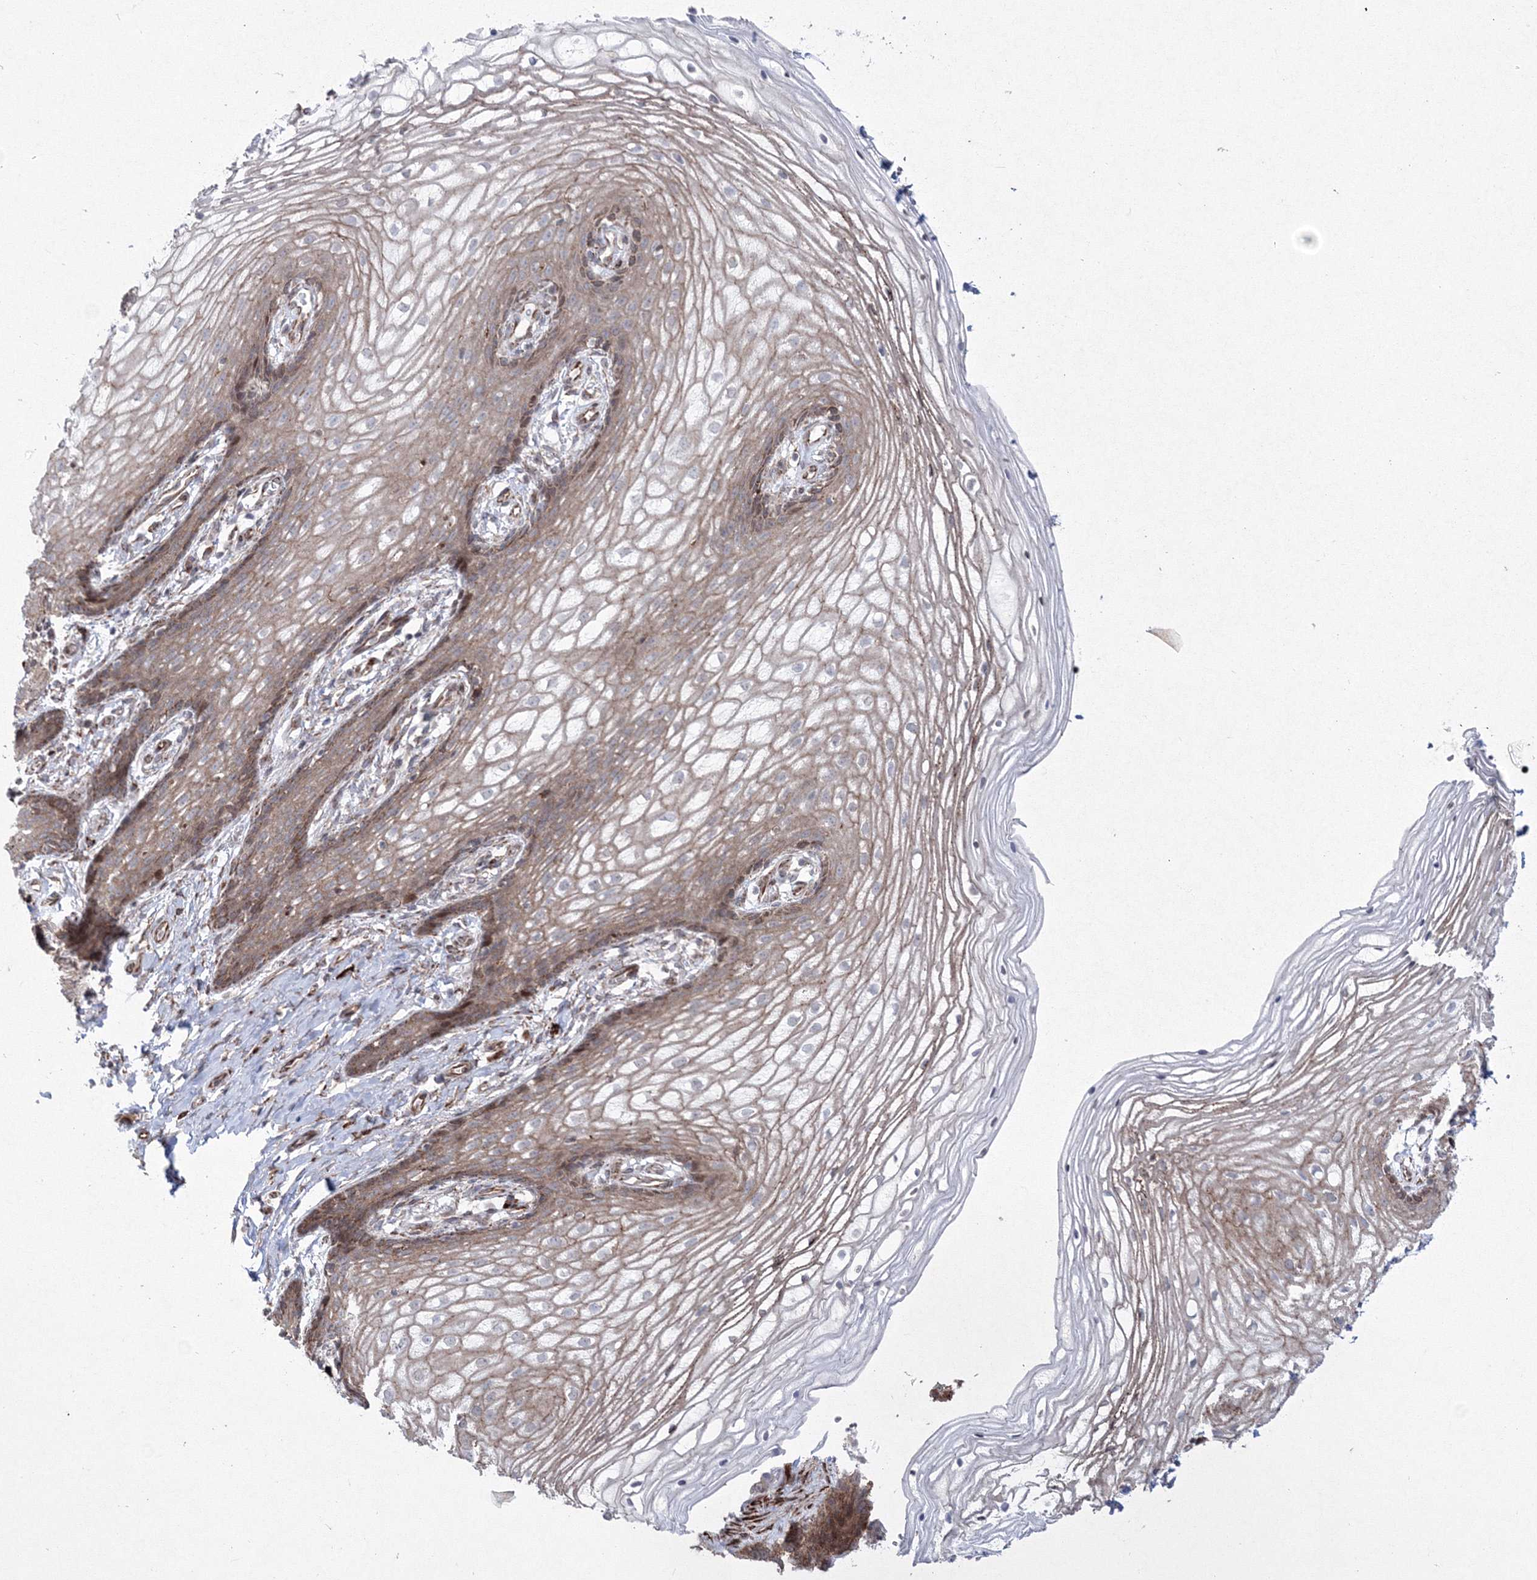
{"staining": {"intensity": "moderate", "quantity": ">75%", "location": "cytoplasmic/membranous"}, "tissue": "vagina", "cell_type": "Squamous epithelial cells", "image_type": "normal", "snomed": [{"axis": "morphology", "description": "Normal tissue, NOS"}, {"axis": "topography", "description": "Vagina"}], "caption": "IHC (DAB (3,3'-diaminobenzidine)) staining of normal human vagina demonstrates moderate cytoplasmic/membranous protein expression in approximately >75% of squamous epithelial cells.", "gene": "EFCAB12", "patient": {"sex": "female", "age": 60}}